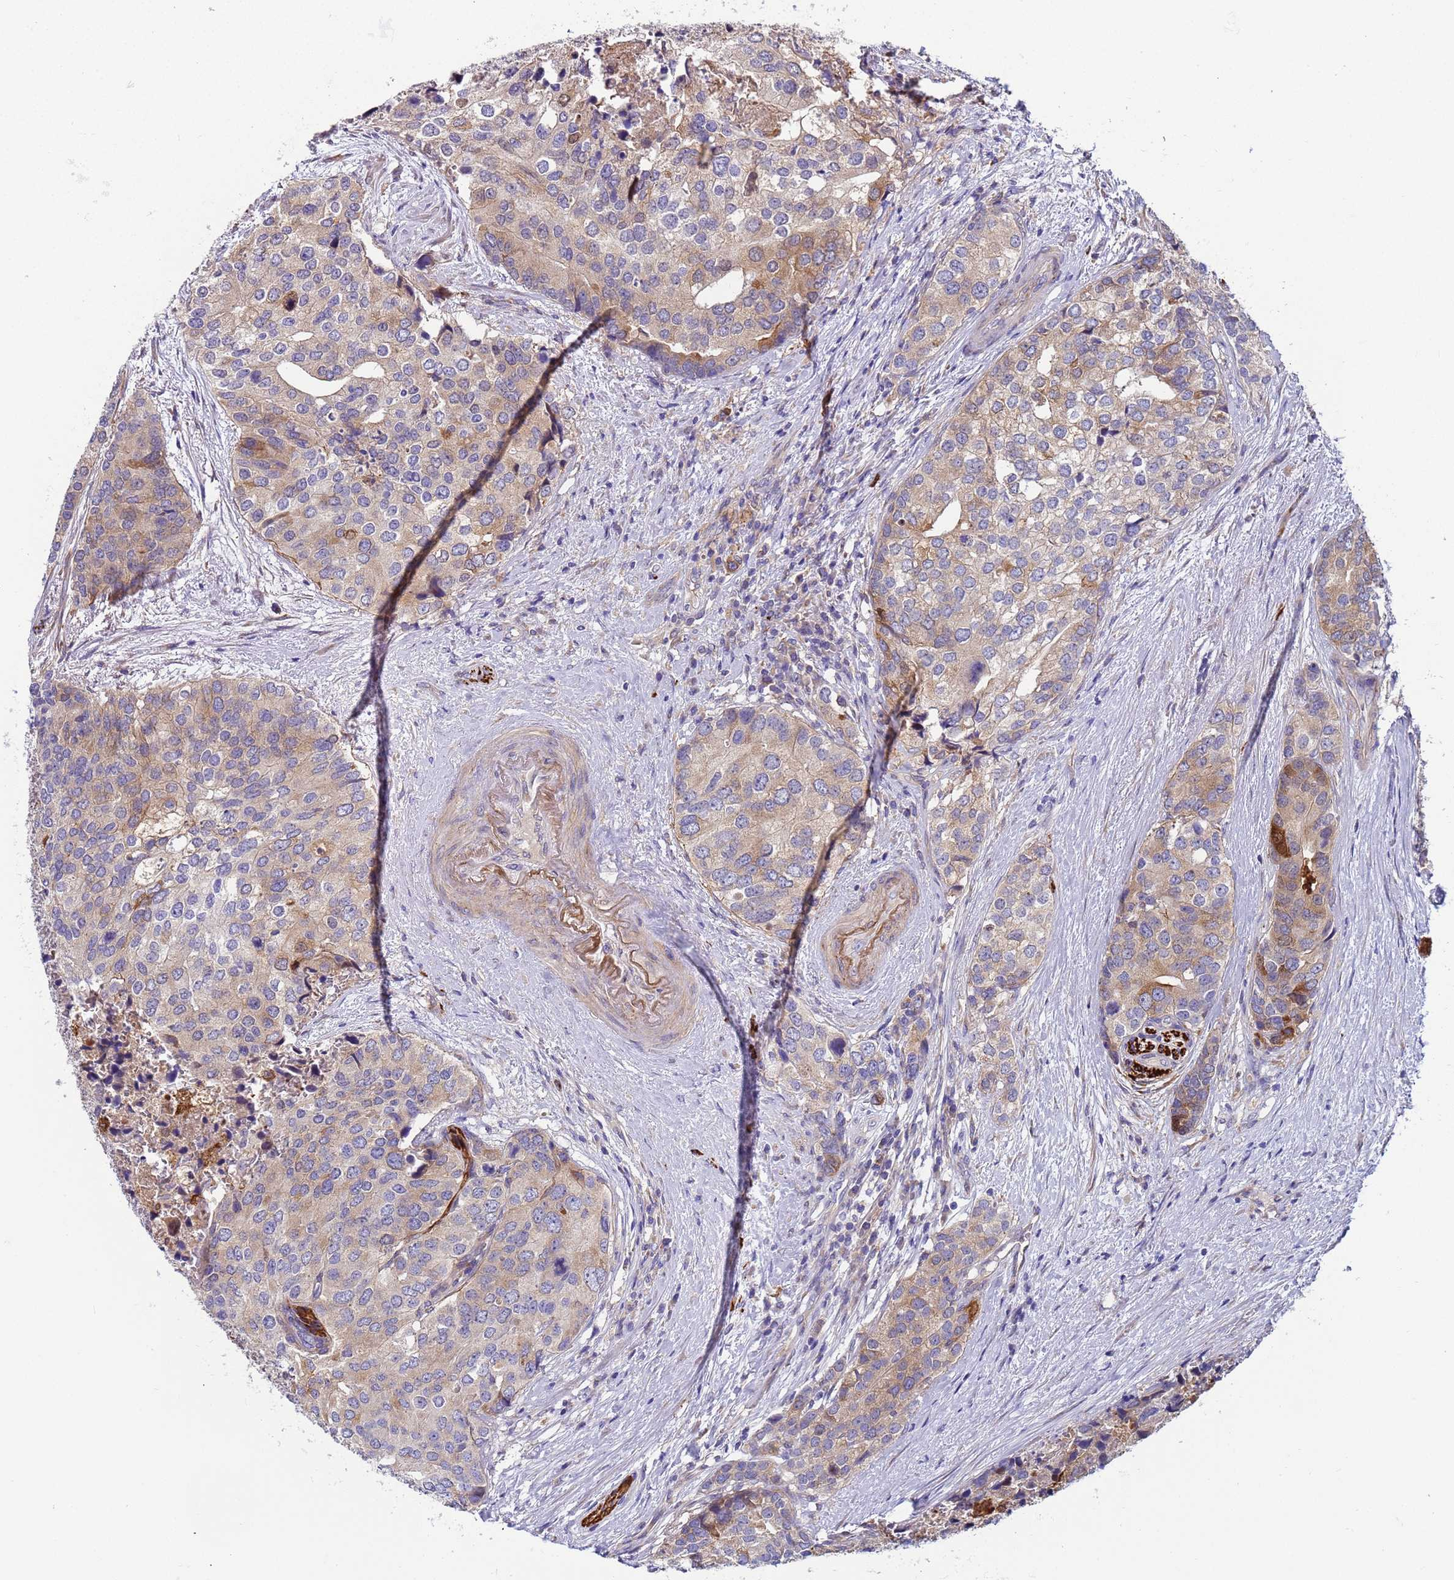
{"staining": {"intensity": "weak", "quantity": "25%-75%", "location": "cytoplasmic/membranous"}, "tissue": "prostate cancer", "cell_type": "Tumor cells", "image_type": "cancer", "snomed": [{"axis": "morphology", "description": "Adenocarcinoma, High grade"}, {"axis": "topography", "description": "Prostate"}], "caption": "The histopathology image reveals a brown stain indicating the presence of a protein in the cytoplasmic/membranous of tumor cells in prostate cancer (high-grade adenocarcinoma). (IHC, brightfield microscopy, high magnification).", "gene": "PAQR7", "patient": {"sex": "male", "age": 62}}